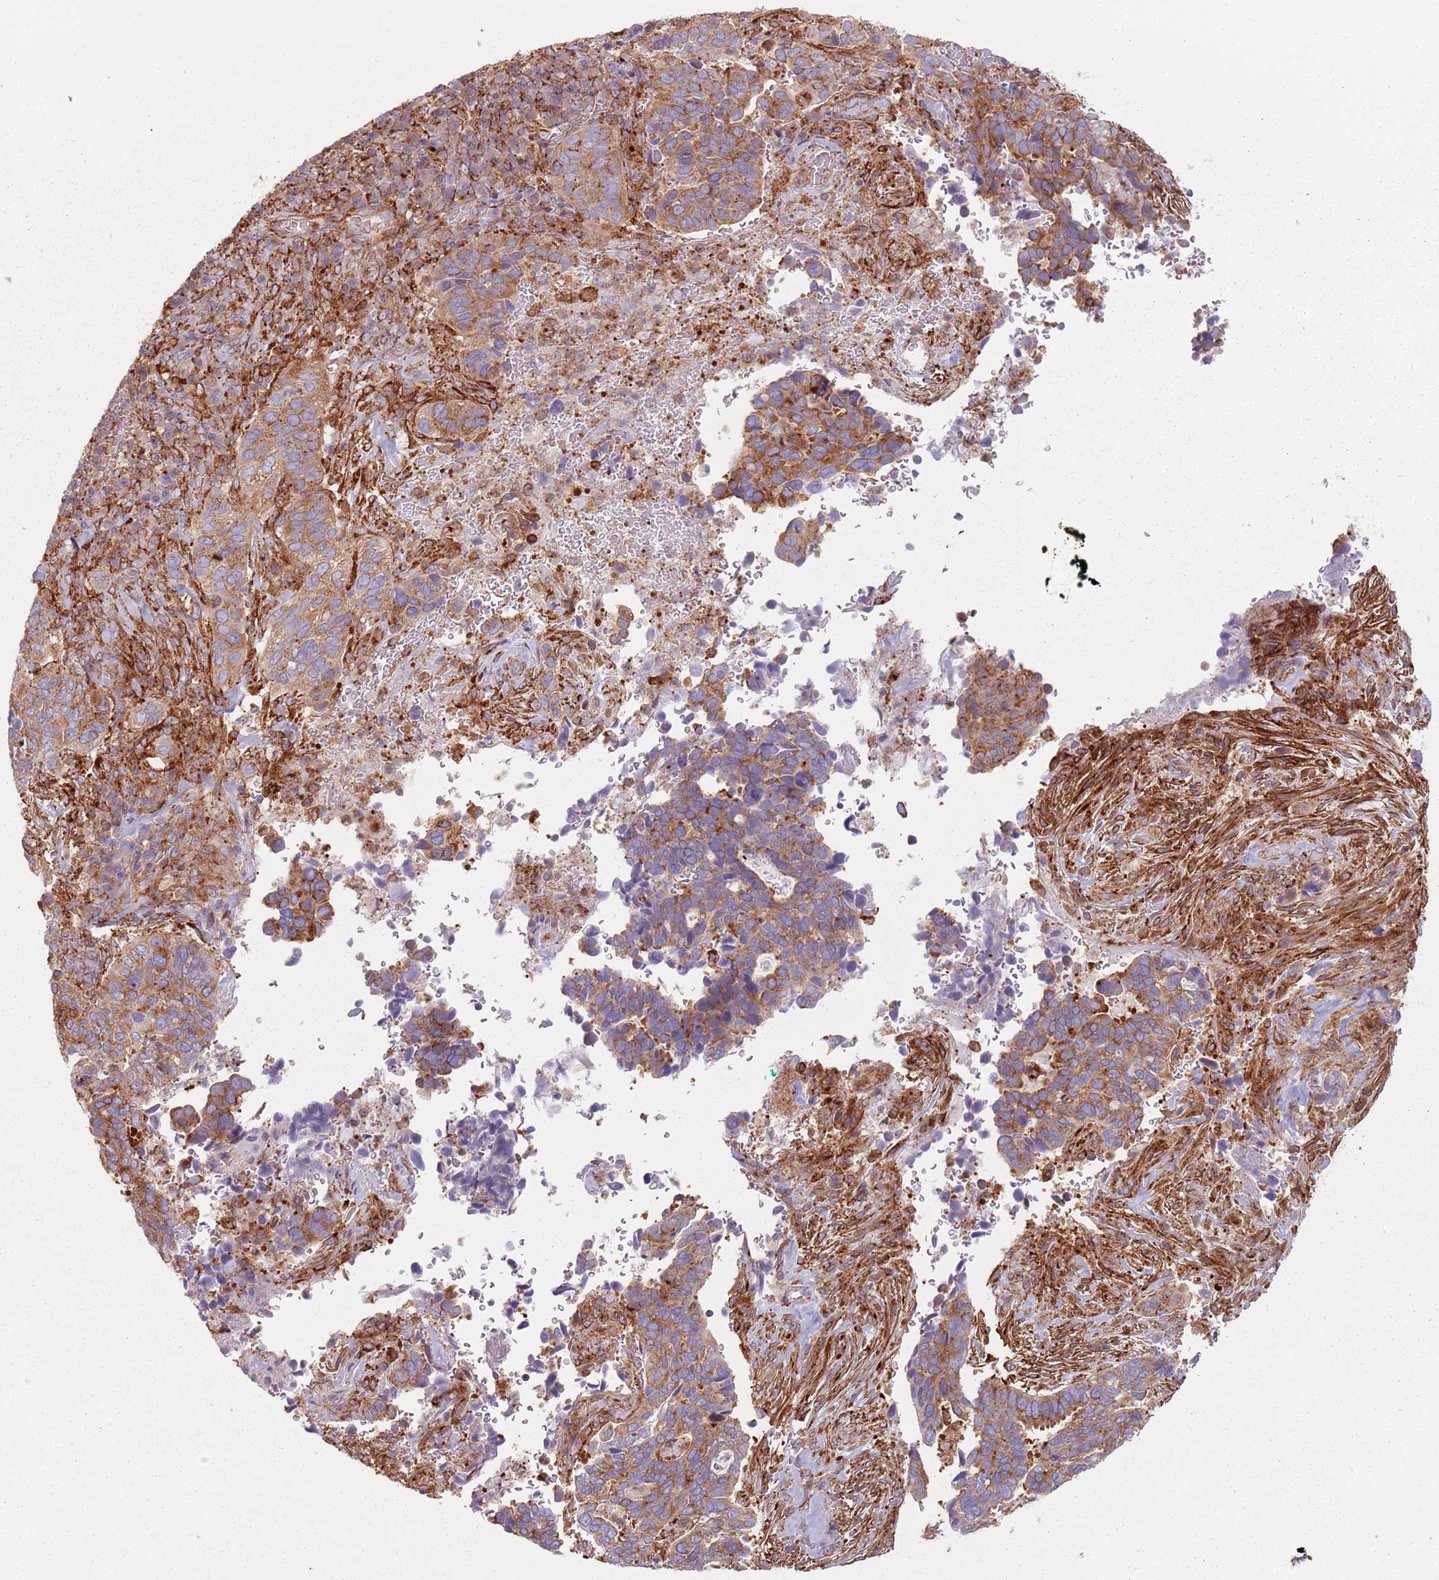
{"staining": {"intensity": "moderate", "quantity": ">75%", "location": "cytoplasmic/membranous"}, "tissue": "cervical cancer", "cell_type": "Tumor cells", "image_type": "cancer", "snomed": [{"axis": "morphology", "description": "Squamous cell carcinoma, NOS"}, {"axis": "topography", "description": "Cervix"}], "caption": "High-power microscopy captured an immunohistochemistry photomicrograph of cervical cancer (squamous cell carcinoma), revealing moderate cytoplasmic/membranous positivity in approximately >75% of tumor cells.", "gene": "TPD52L2", "patient": {"sex": "female", "age": 38}}